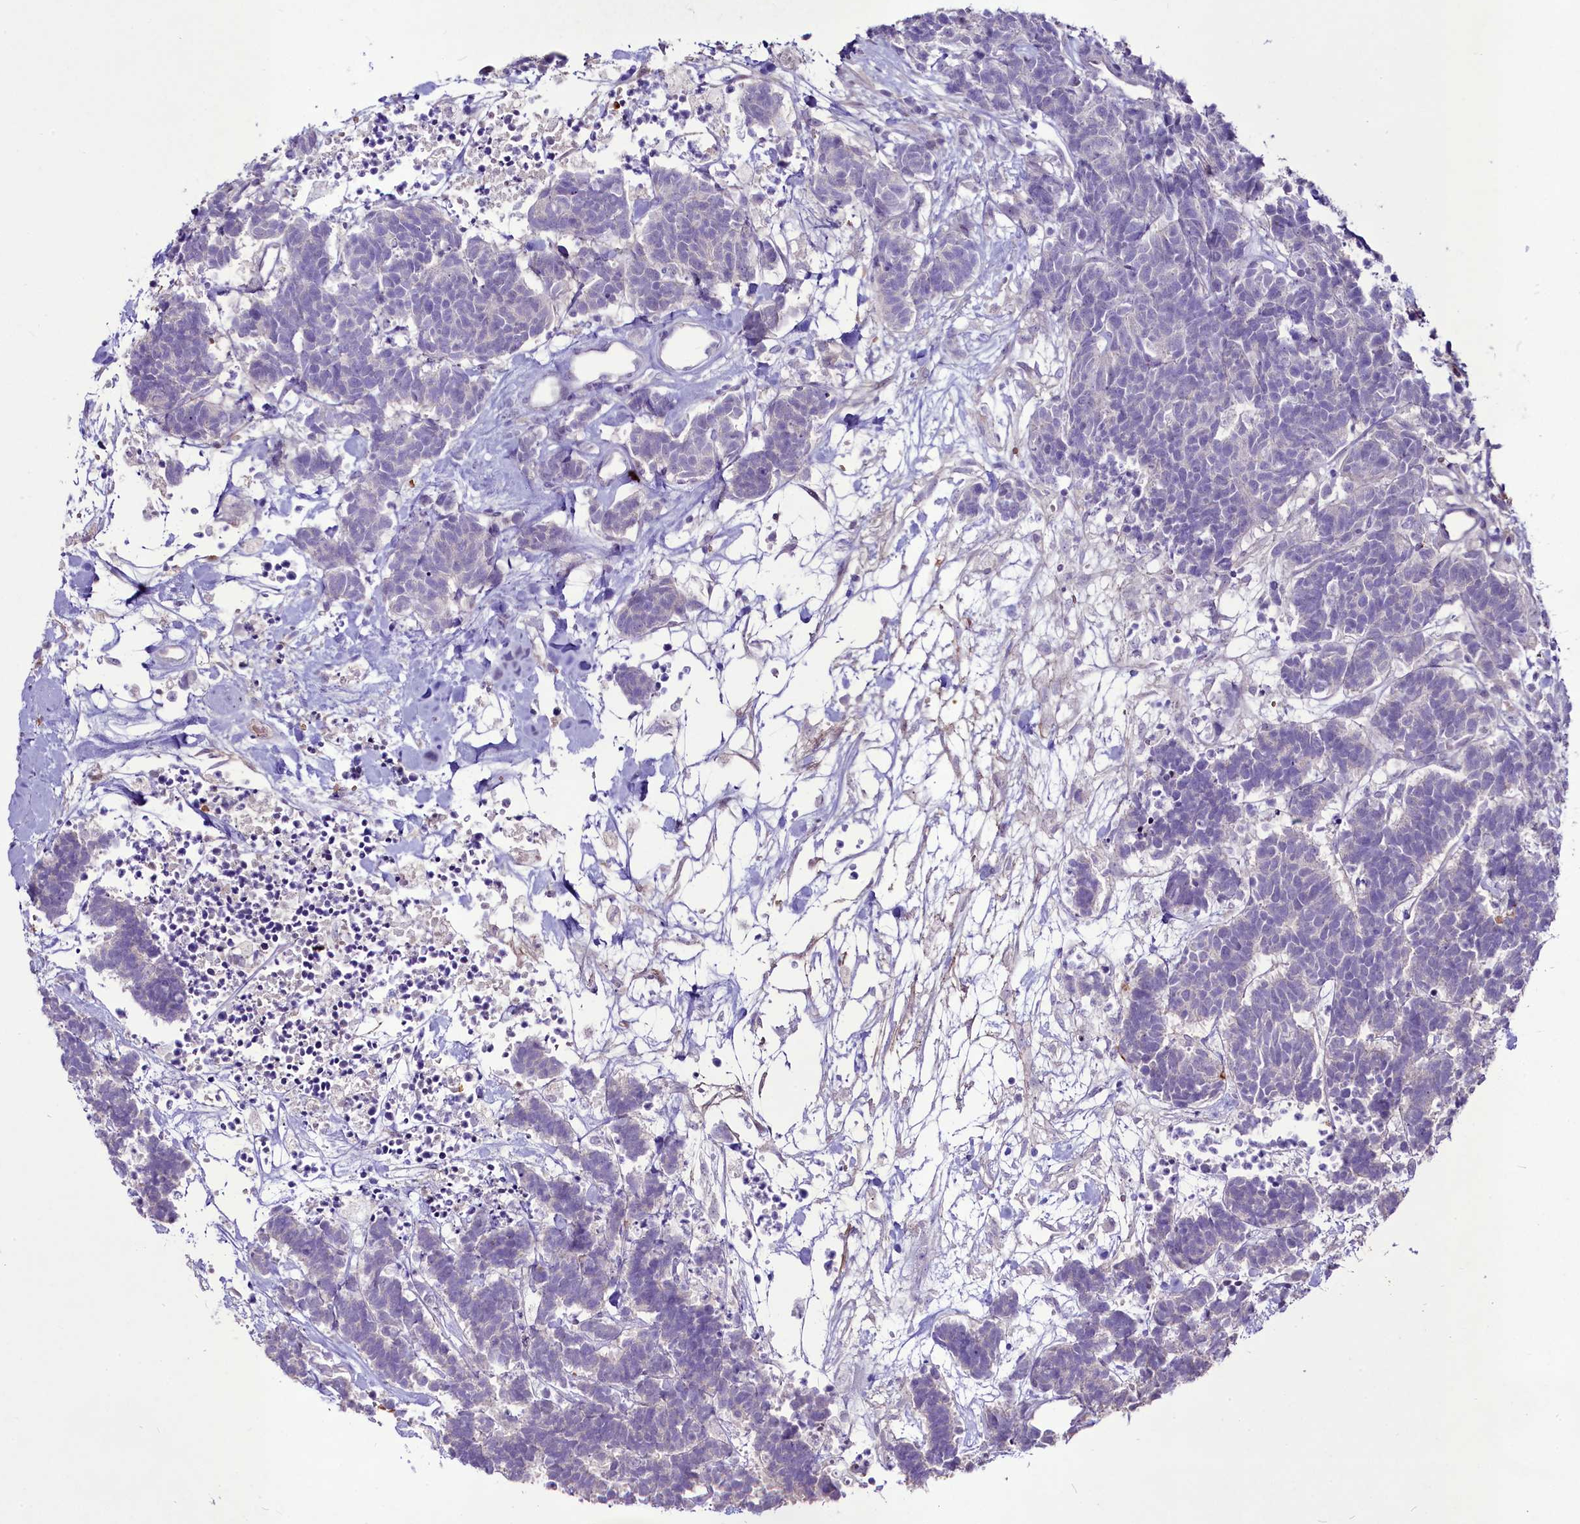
{"staining": {"intensity": "negative", "quantity": "none", "location": "none"}, "tissue": "carcinoid", "cell_type": "Tumor cells", "image_type": "cancer", "snomed": [{"axis": "morphology", "description": "Carcinoma, NOS"}, {"axis": "morphology", "description": "Carcinoid, malignant, NOS"}, {"axis": "topography", "description": "Urinary bladder"}], "caption": "There is no significant expression in tumor cells of carcinoid.", "gene": "SUSD3", "patient": {"sex": "male", "age": 57}}